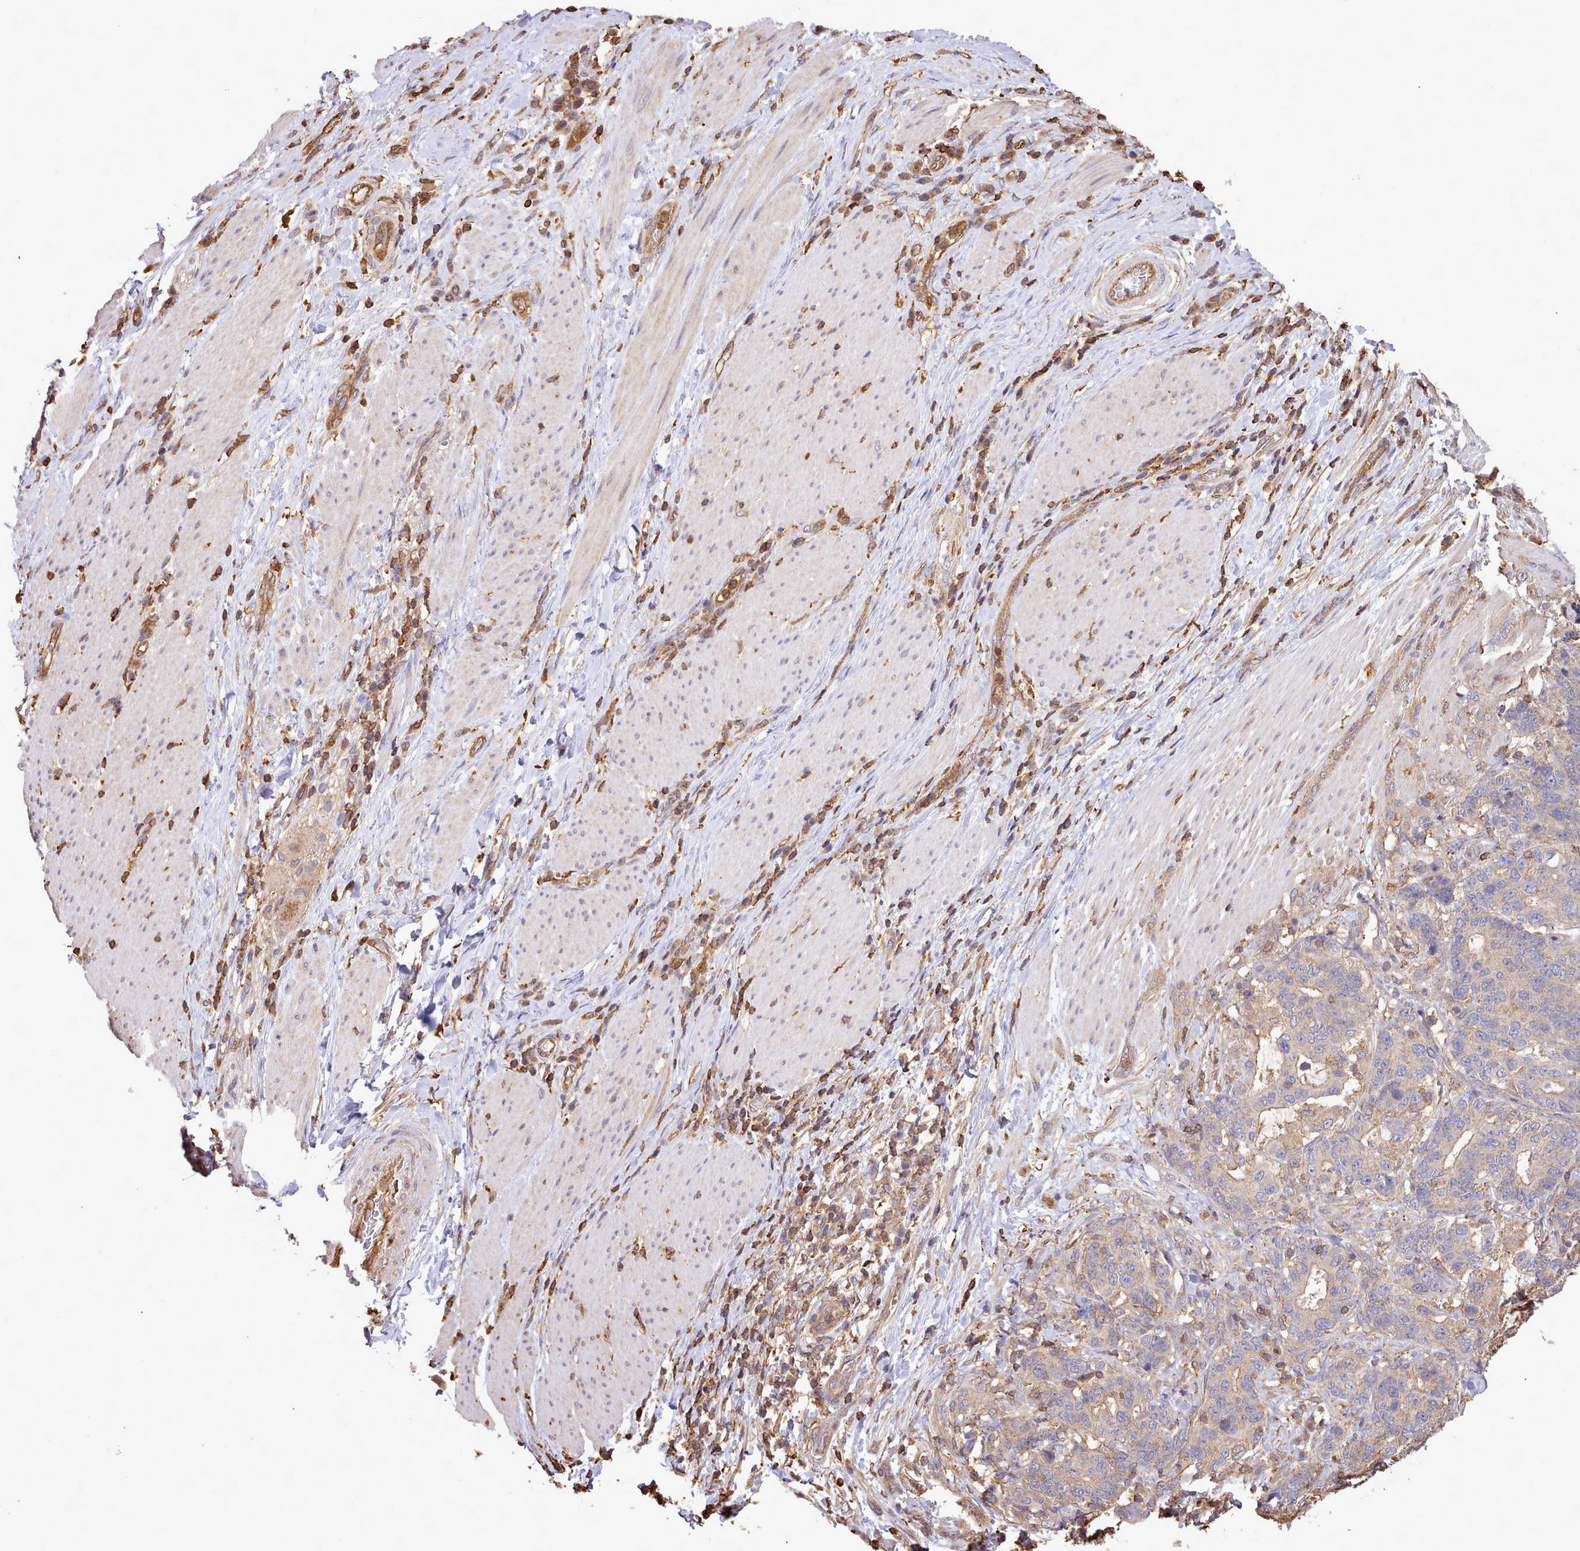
{"staining": {"intensity": "weak", "quantity": "<25%", "location": "cytoplasmic/membranous"}, "tissue": "stomach cancer", "cell_type": "Tumor cells", "image_type": "cancer", "snomed": [{"axis": "morphology", "description": "Normal tissue, NOS"}, {"axis": "morphology", "description": "Adenocarcinoma, NOS"}, {"axis": "topography", "description": "Stomach"}], "caption": "Immunohistochemistry micrograph of neoplastic tissue: stomach cancer stained with DAB (3,3'-diaminobenzidine) displays no significant protein expression in tumor cells.", "gene": "CAPZA1", "patient": {"sex": "female", "age": 64}}